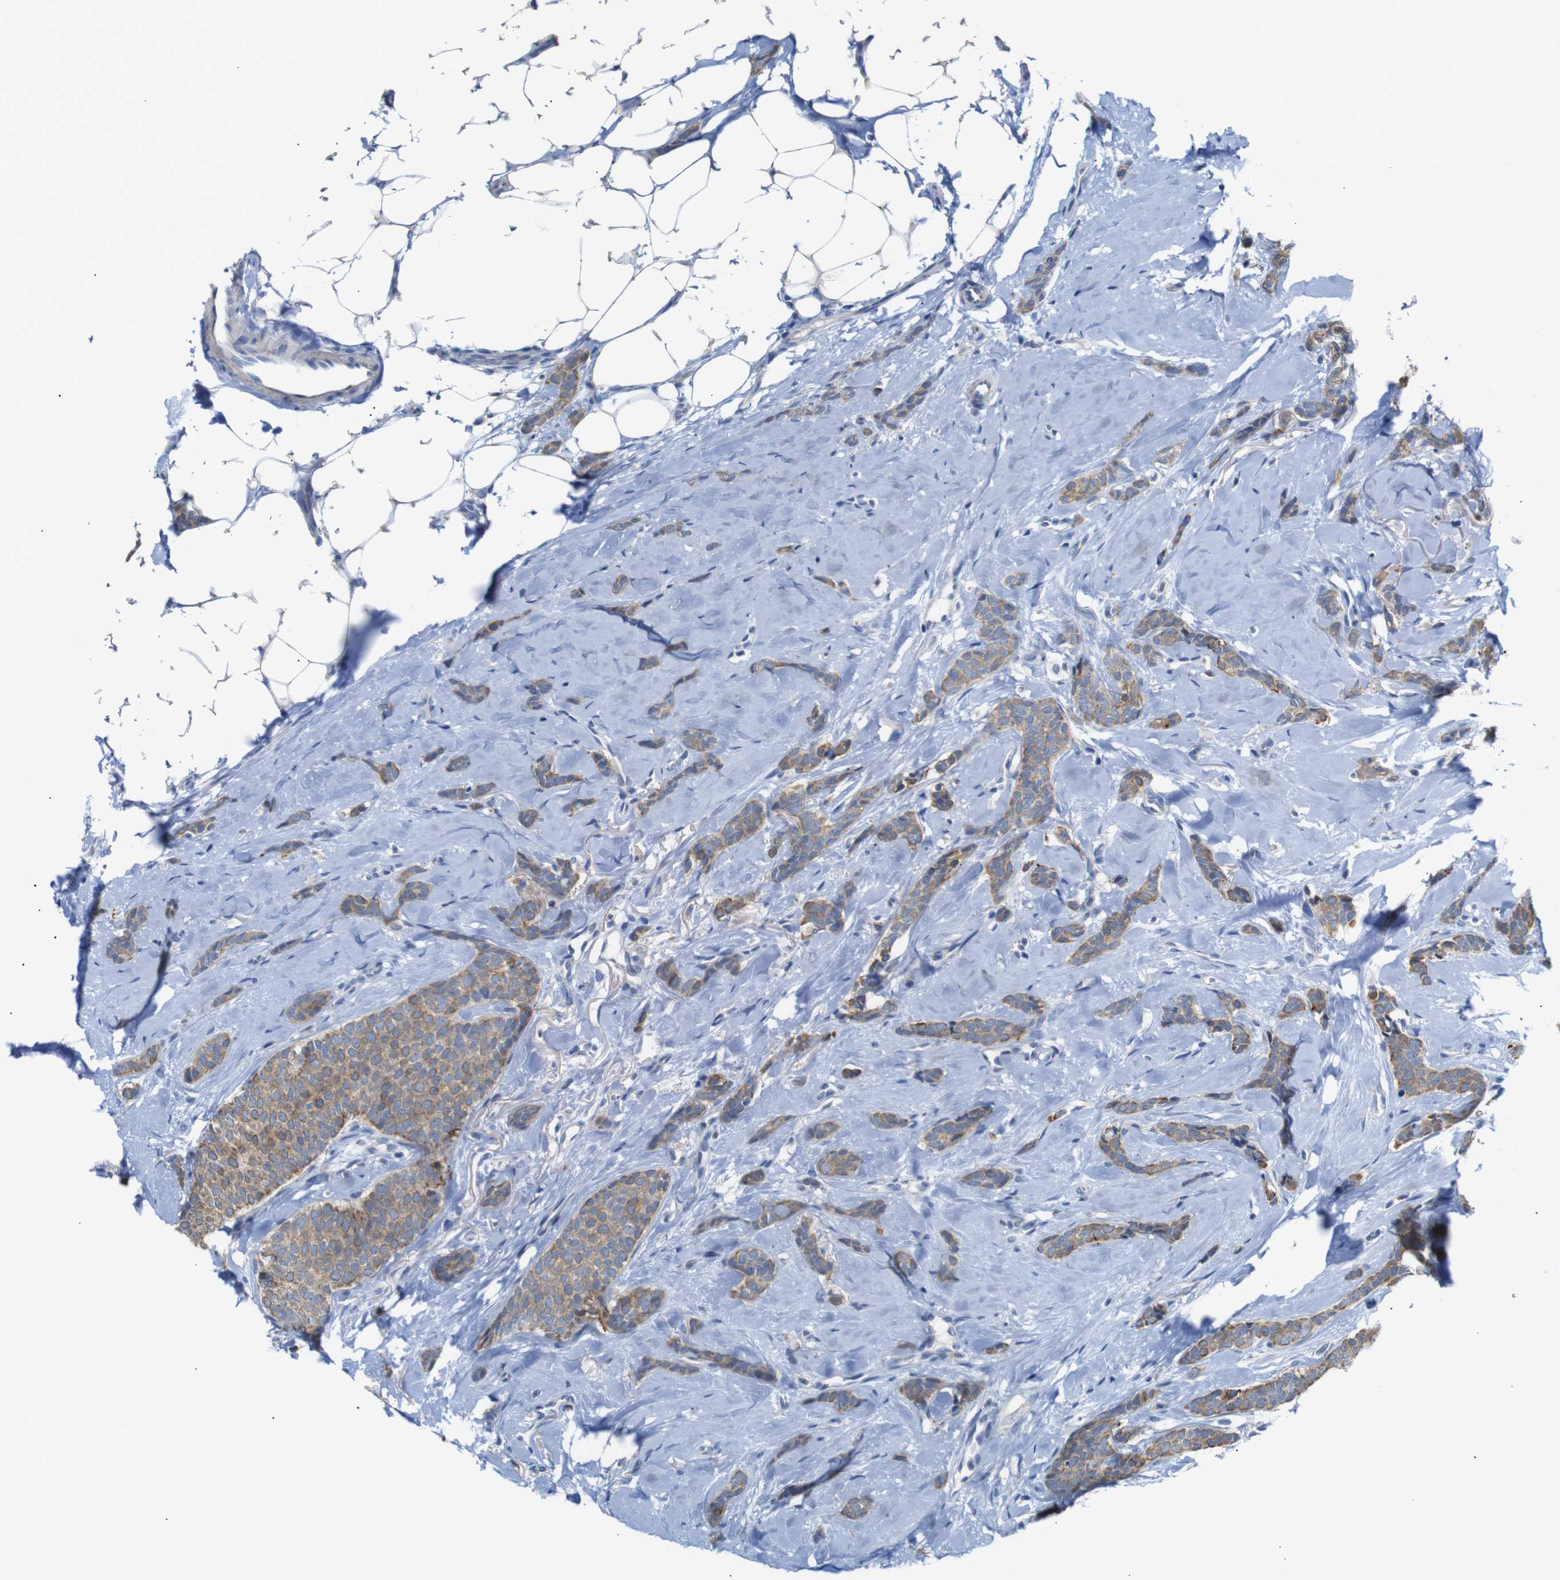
{"staining": {"intensity": "moderate", "quantity": ">75%", "location": "cytoplasmic/membranous"}, "tissue": "breast cancer", "cell_type": "Tumor cells", "image_type": "cancer", "snomed": [{"axis": "morphology", "description": "Lobular carcinoma"}, {"axis": "topography", "description": "Skin"}, {"axis": "topography", "description": "Breast"}], "caption": "Human breast cancer (lobular carcinoma) stained with a protein marker exhibits moderate staining in tumor cells.", "gene": "ALOX15", "patient": {"sex": "female", "age": 46}}